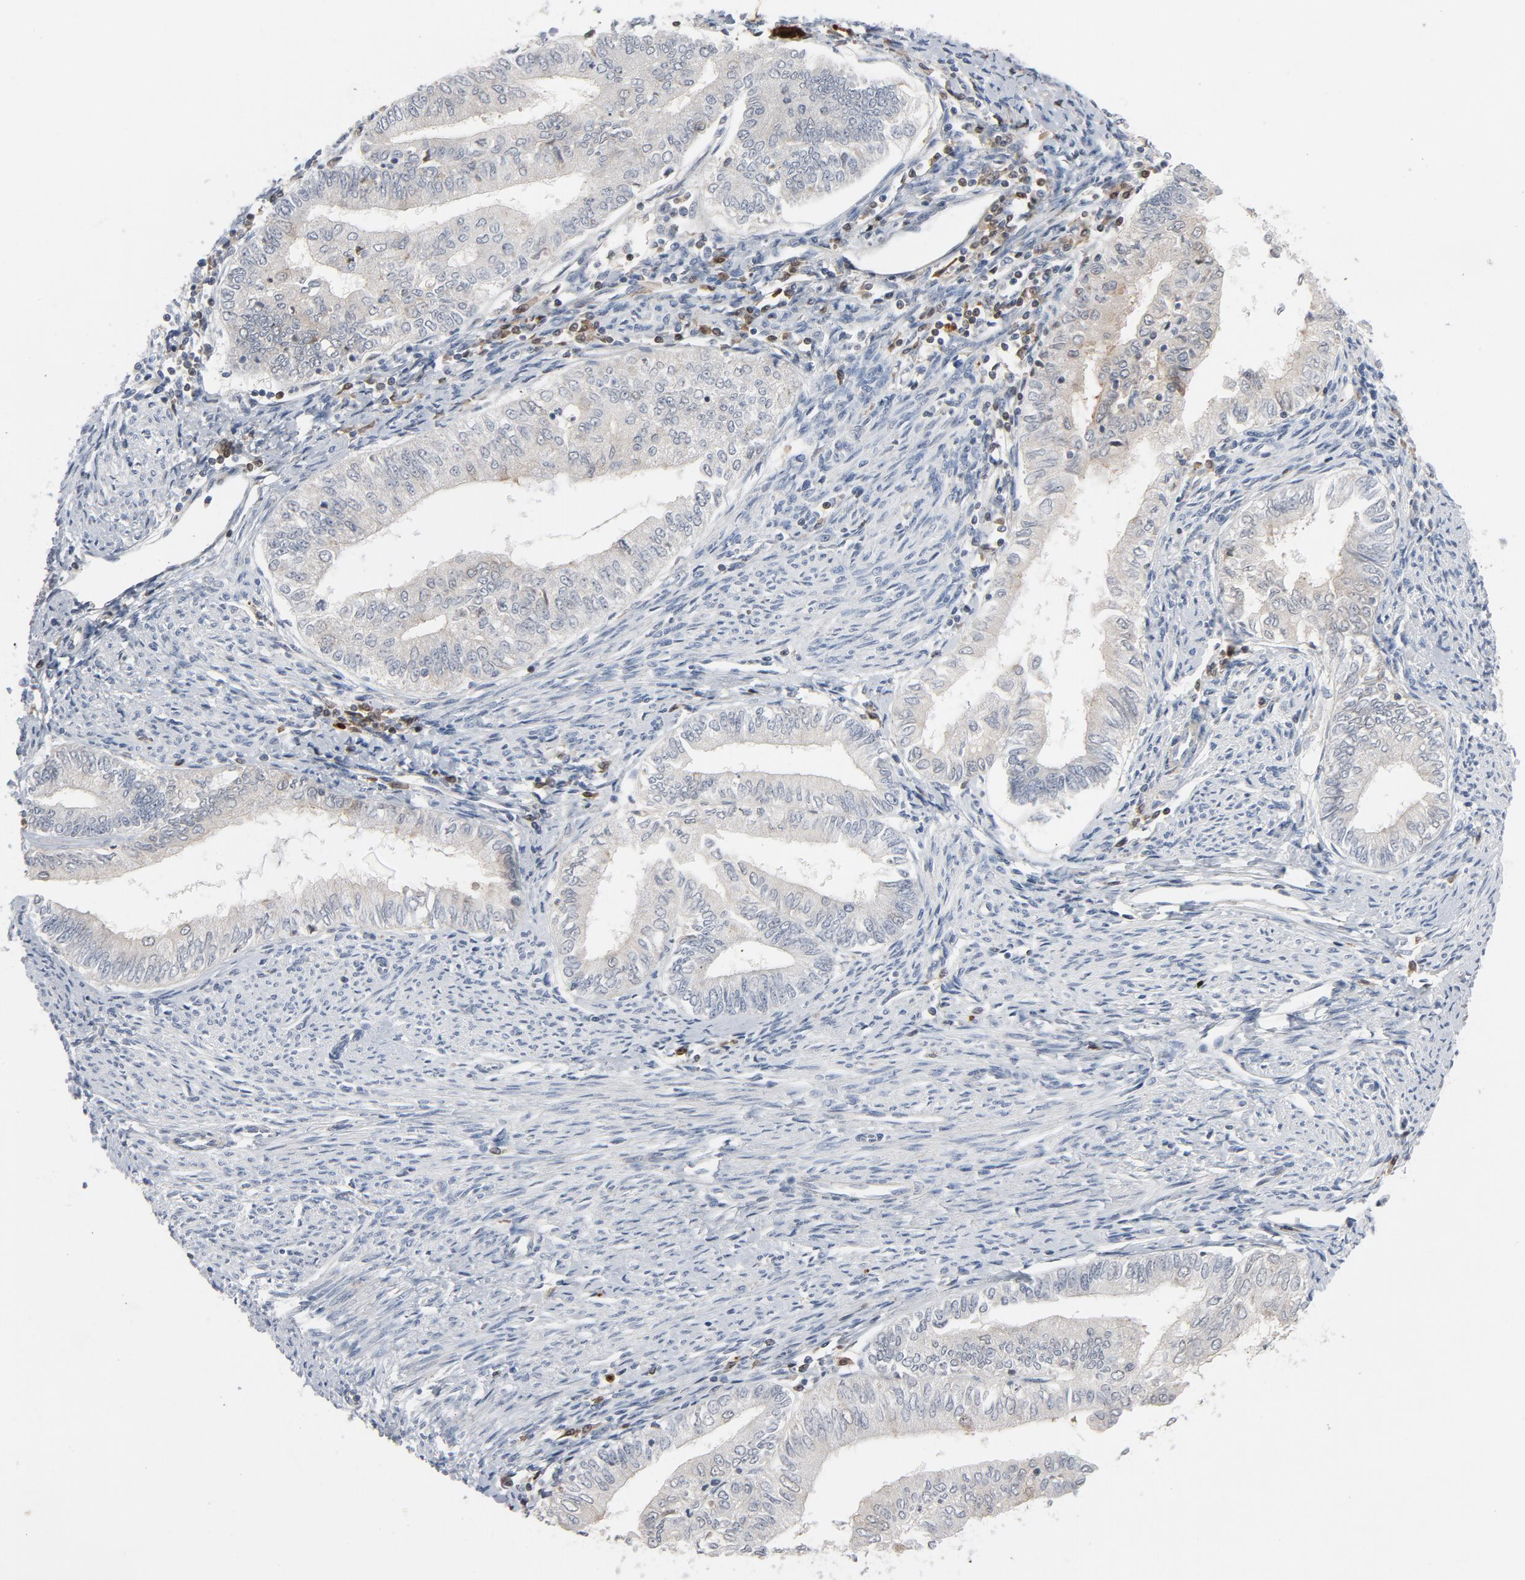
{"staining": {"intensity": "negative", "quantity": "none", "location": "none"}, "tissue": "endometrial cancer", "cell_type": "Tumor cells", "image_type": "cancer", "snomed": [{"axis": "morphology", "description": "Adenocarcinoma, NOS"}, {"axis": "topography", "description": "Endometrium"}], "caption": "This histopathology image is of endometrial cancer stained with IHC to label a protein in brown with the nuclei are counter-stained blue. There is no expression in tumor cells.", "gene": "TRADD", "patient": {"sex": "female", "age": 66}}